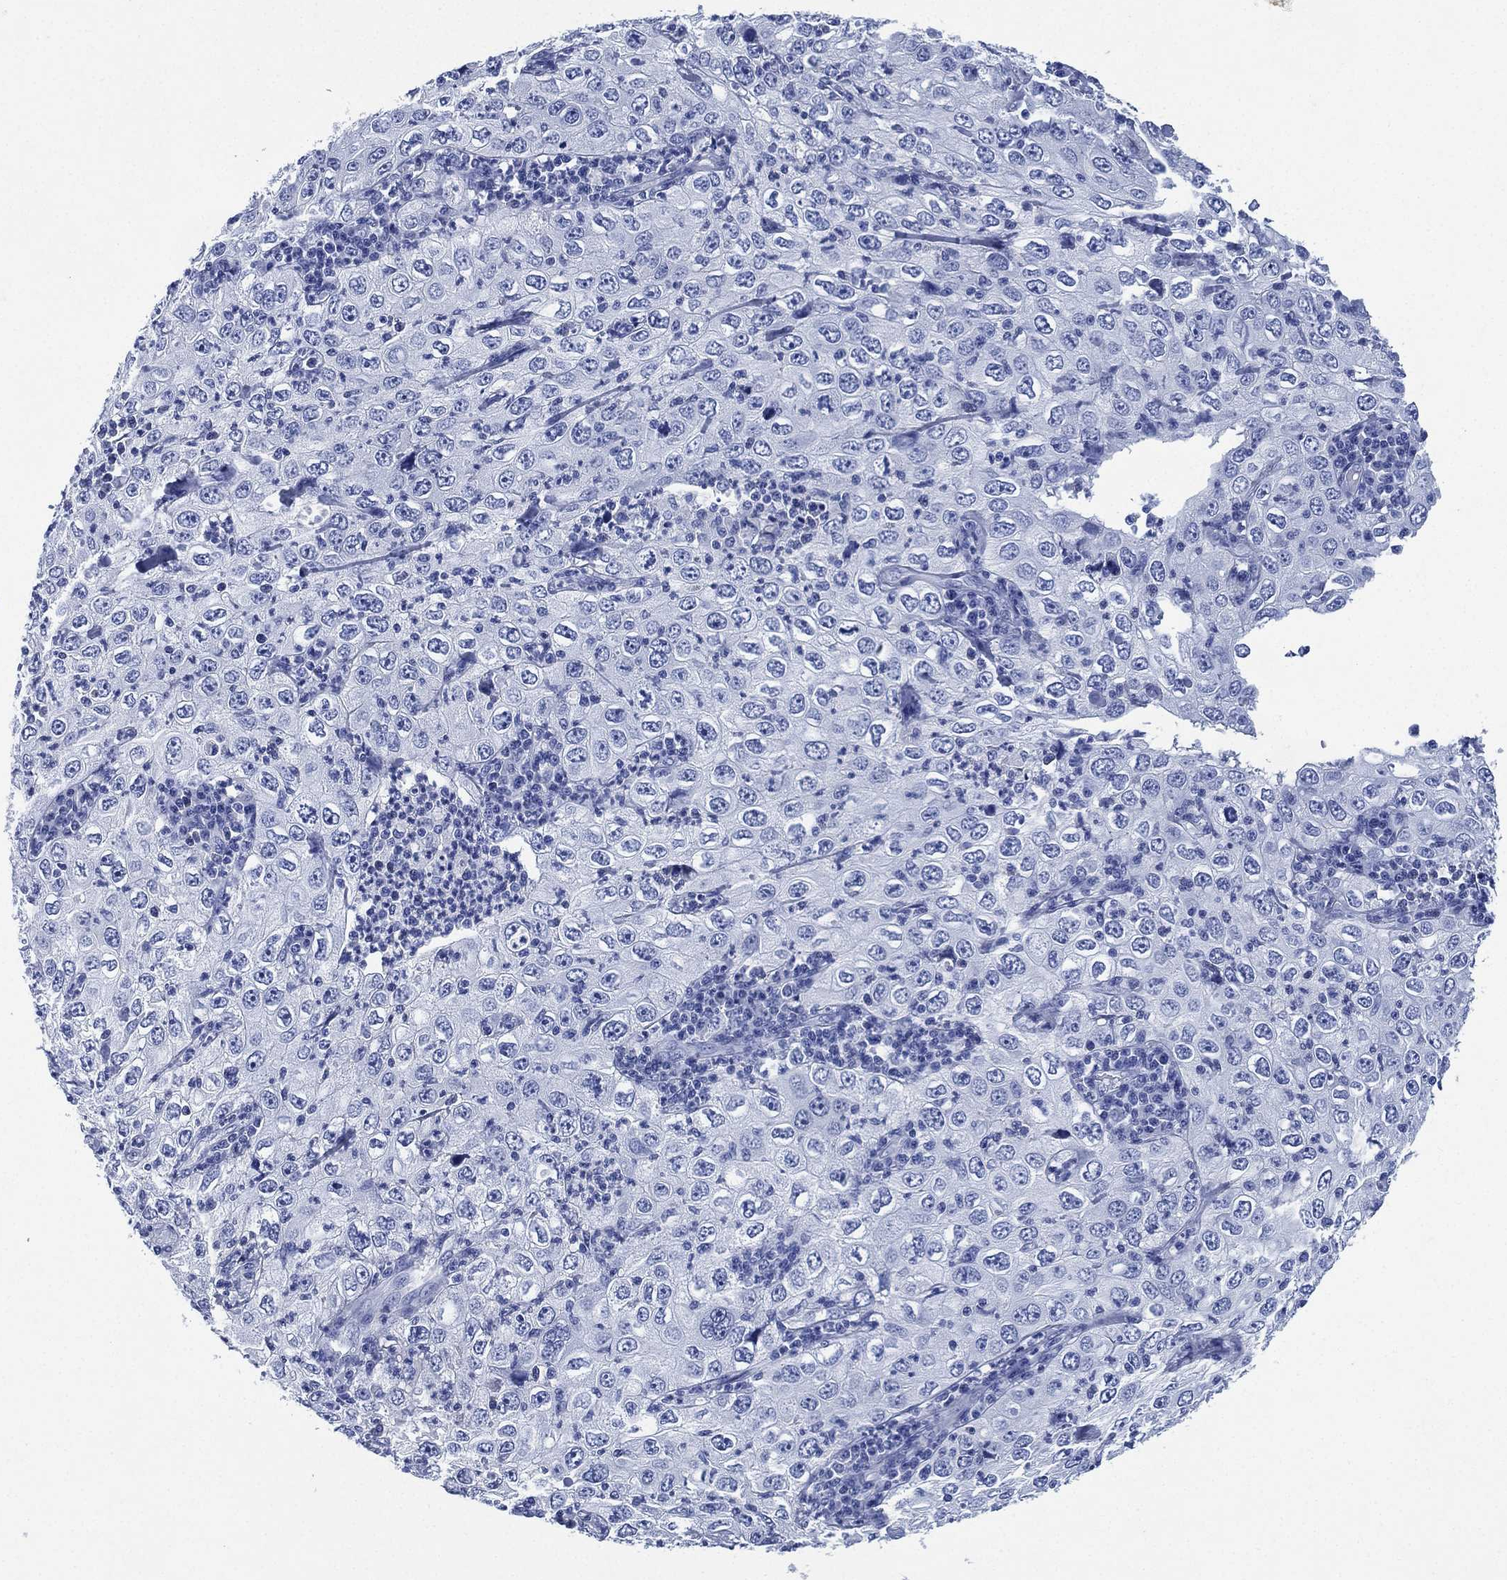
{"staining": {"intensity": "negative", "quantity": "none", "location": "none"}, "tissue": "cervical cancer", "cell_type": "Tumor cells", "image_type": "cancer", "snomed": [{"axis": "morphology", "description": "Squamous cell carcinoma, NOS"}, {"axis": "topography", "description": "Cervix"}], "caption": "IHC image of cervical cancer stained for a protein (brown), which displays no staining in tumor cells.", "gene": "SIGLECL1", "patient": {"sex": "female", "age": 24}}